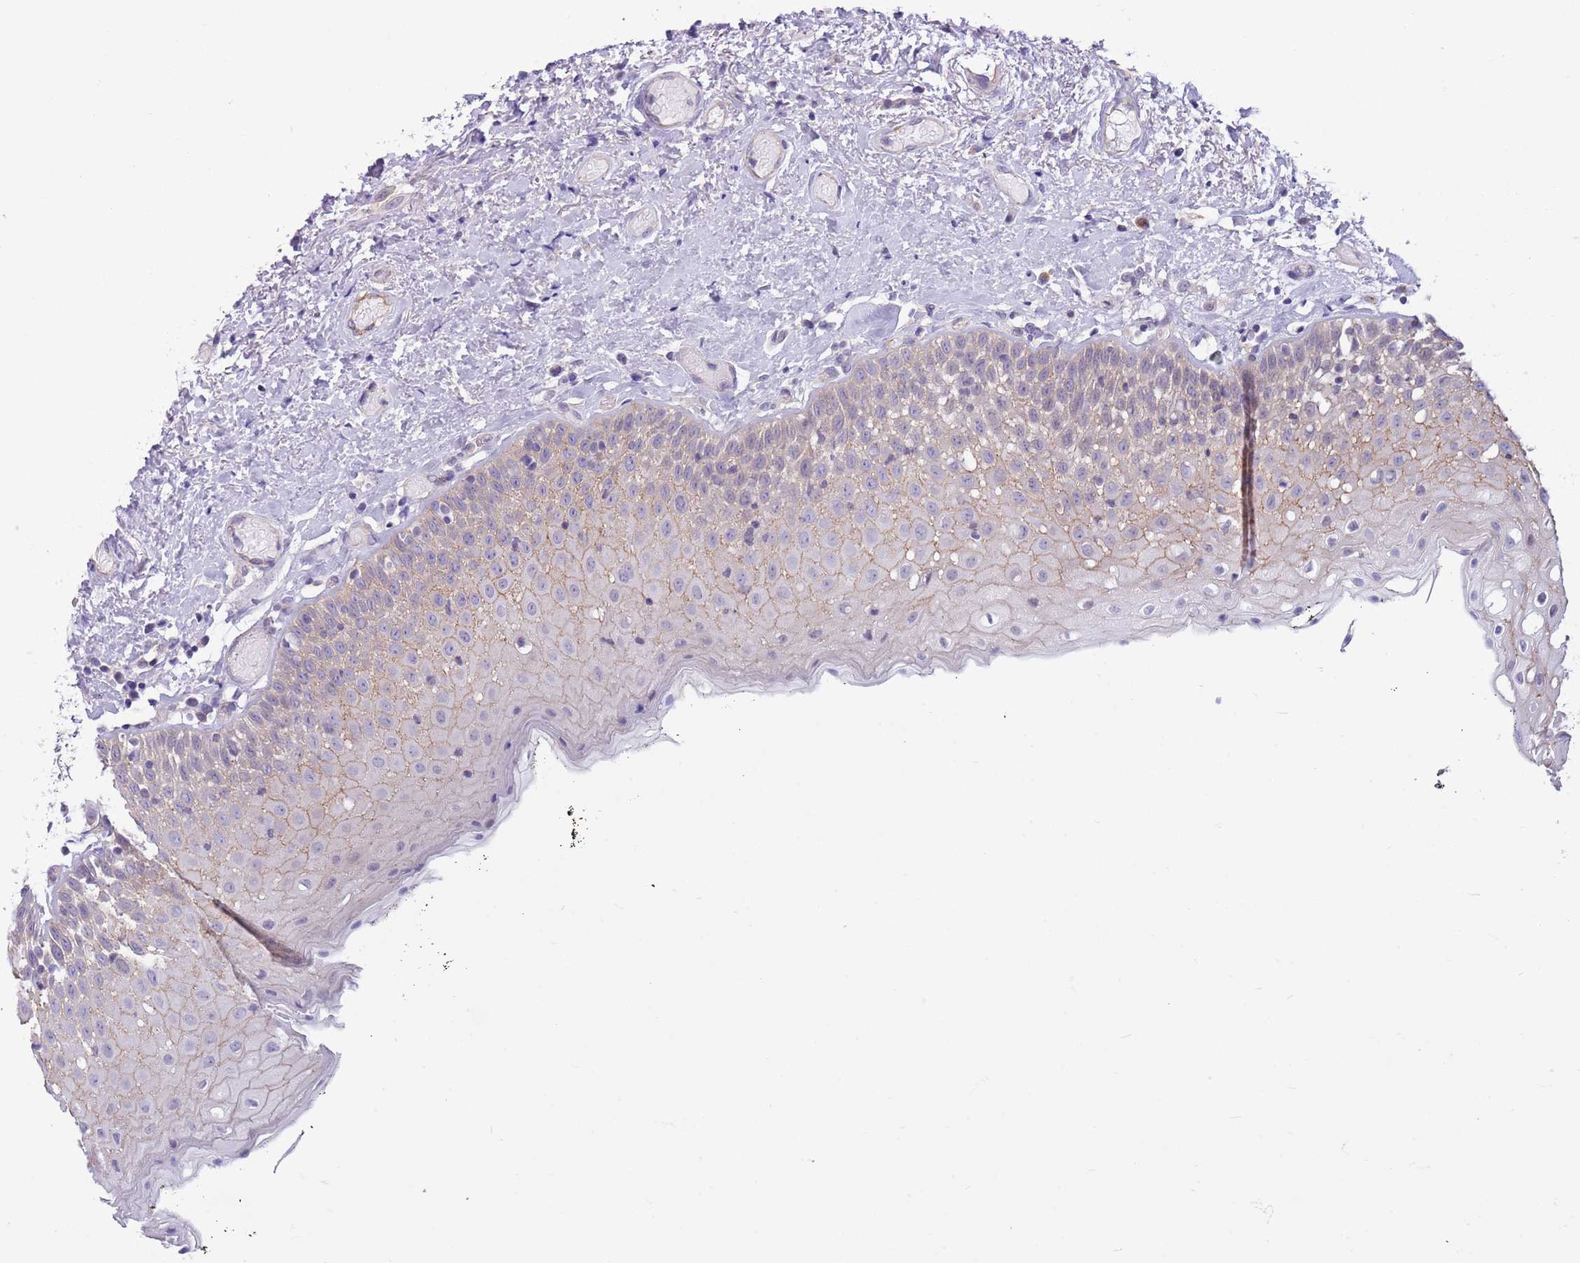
{"staining": {"intensity": "weak", "quantity": "25%-75%", "location": "cytoplasmic/membranous"}, "tissue": "oral mucosa", "cell_type": "Squamous epithelial cells", "image_type": "normal", "snomed": [{"axis": "morphology", "description": "Normal tissue, NOS"}, {"axis": "topography", "description": "Oral tissue"}], "caption": "Immunohistochemistry (IHC) histopathology image of normal oral mucosa stained for a protein (brown), which demonstrates low levels of weak cytoplasmic/membranous expression in about 25%-75% of squamous epithelial cells.", "gene": "PARP8", "patient": {"sex": "male", "age": 74}}